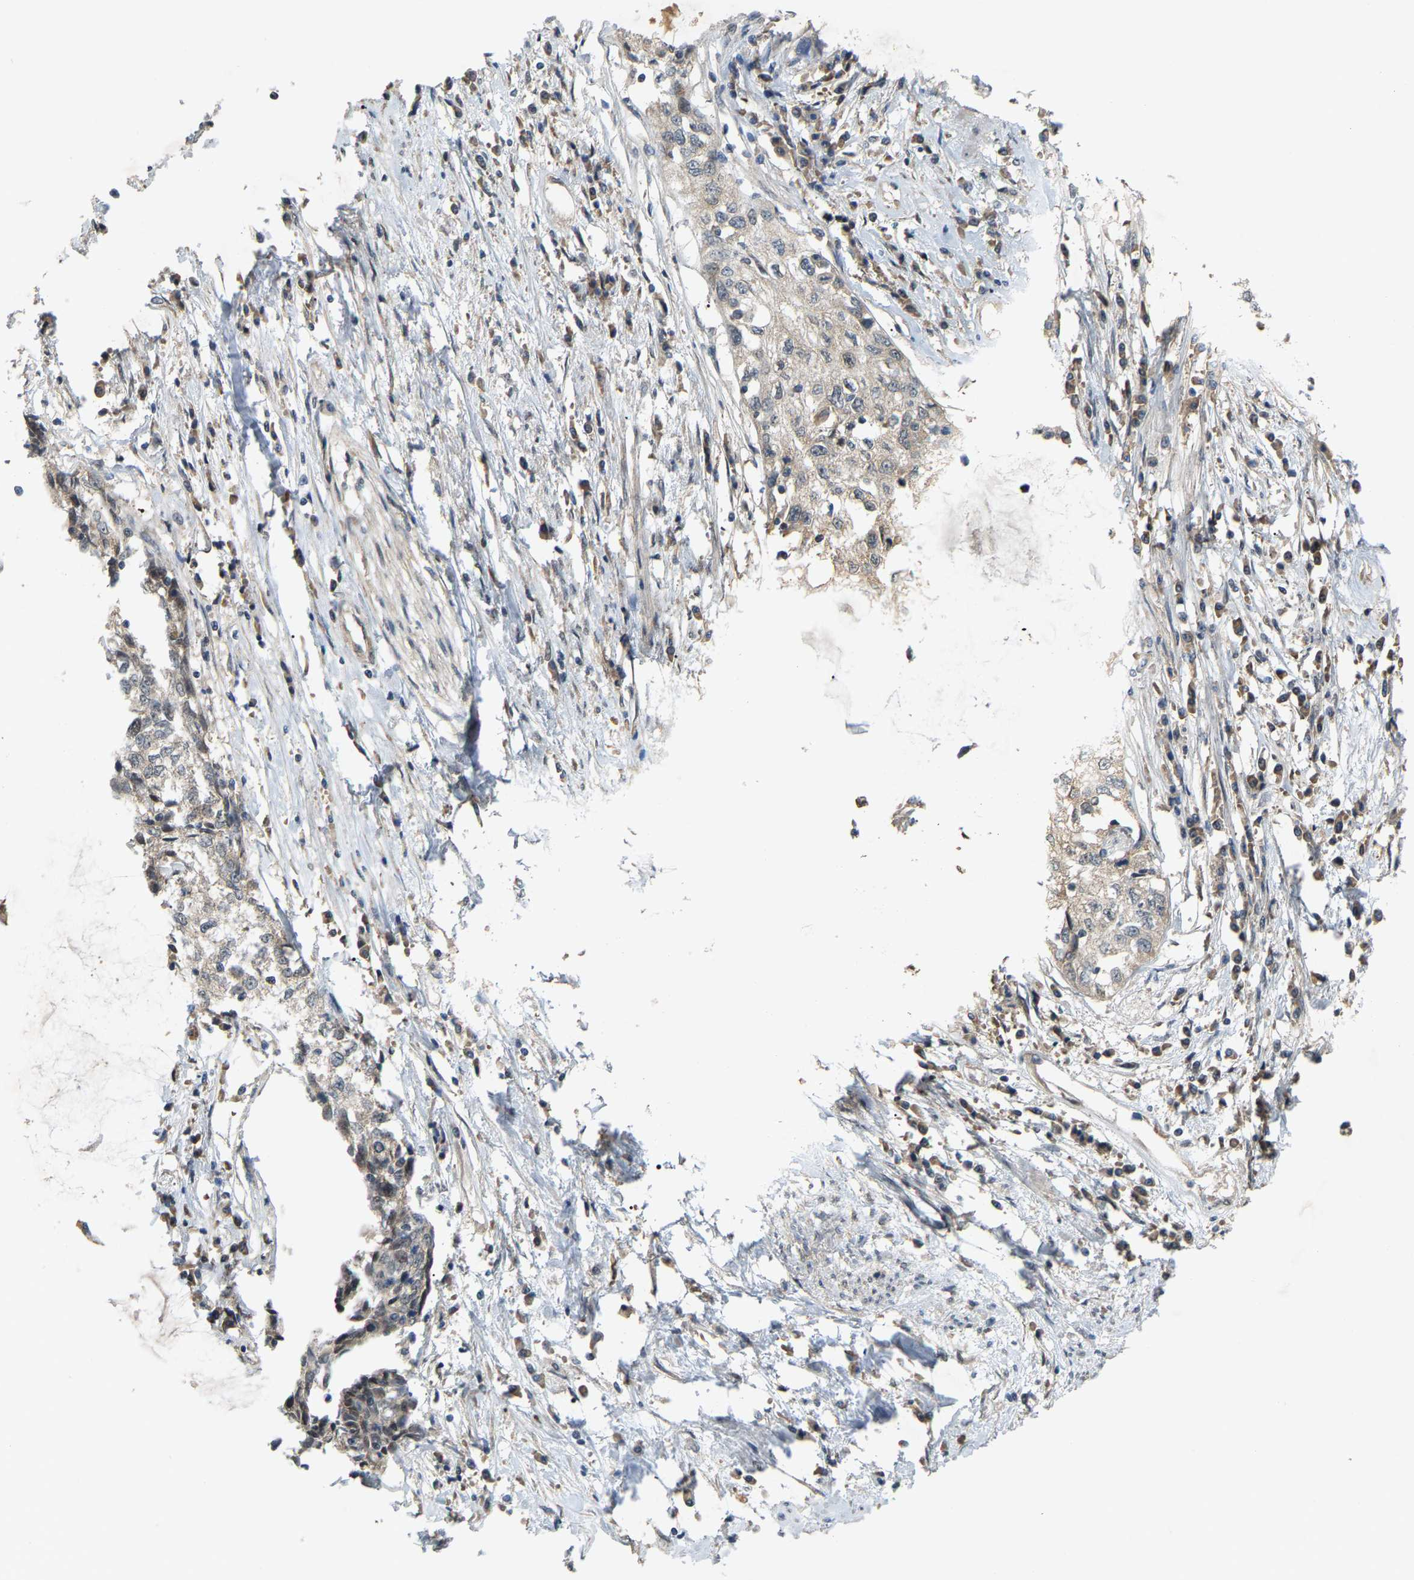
{"staining": {"intensity": "negative", "quantity": "none", "location": "none"}, "tissue": "cervical cancer", "cell_type": "Tumor cells", "image_type": "cancer", "snomed": [{"axis": "morphology", "description": "Squamous cell carcinoma, NOS"}, {"axis": "topography", "description": "Cervix"}], "caption": "High power microscopy micrograph of an immunohistochemistry (IHC) histopathology image of cervical squamous cell carcinoma, revealing no significant positivity in tumor cells.", "gene": "CROT", "patient": {"sex": "female", "age": 57}}